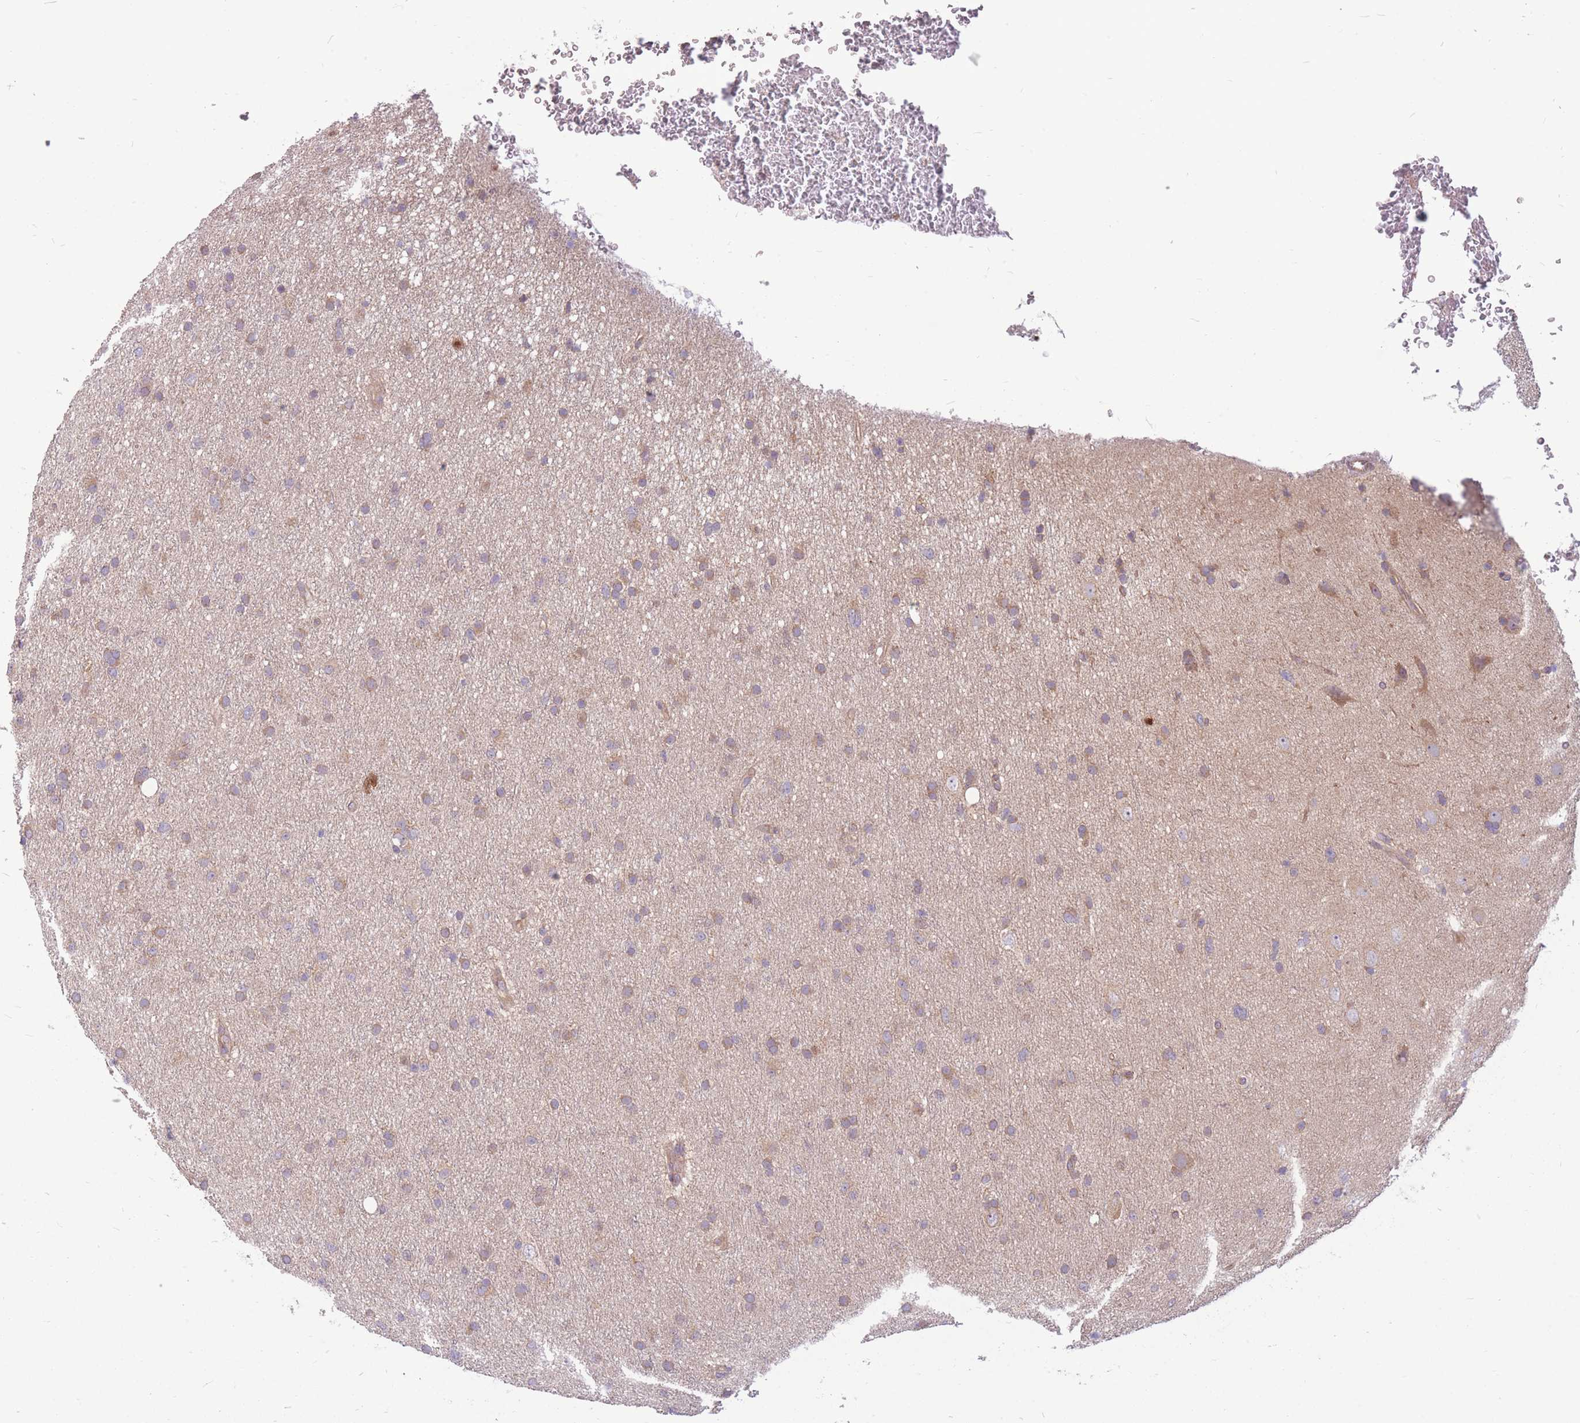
{"staining": {"intensity": "weak", "quantity": "<25%", "location": "cytoplasmic/membranous"}, "tissue": "glioma", "cell_type": "Tumor cells", "image_type": "cancer", "snomed": [{"axis": "morphology", "description": "Glioma, malignant, Low grade"}, {"axis": "topography", "description": "Cerebral cortex"}], "caption": "Tumor cells show no significant protein positivity in glioma.", "gene": "GMNN", "patient": {"sex": "female", "age": 39}}